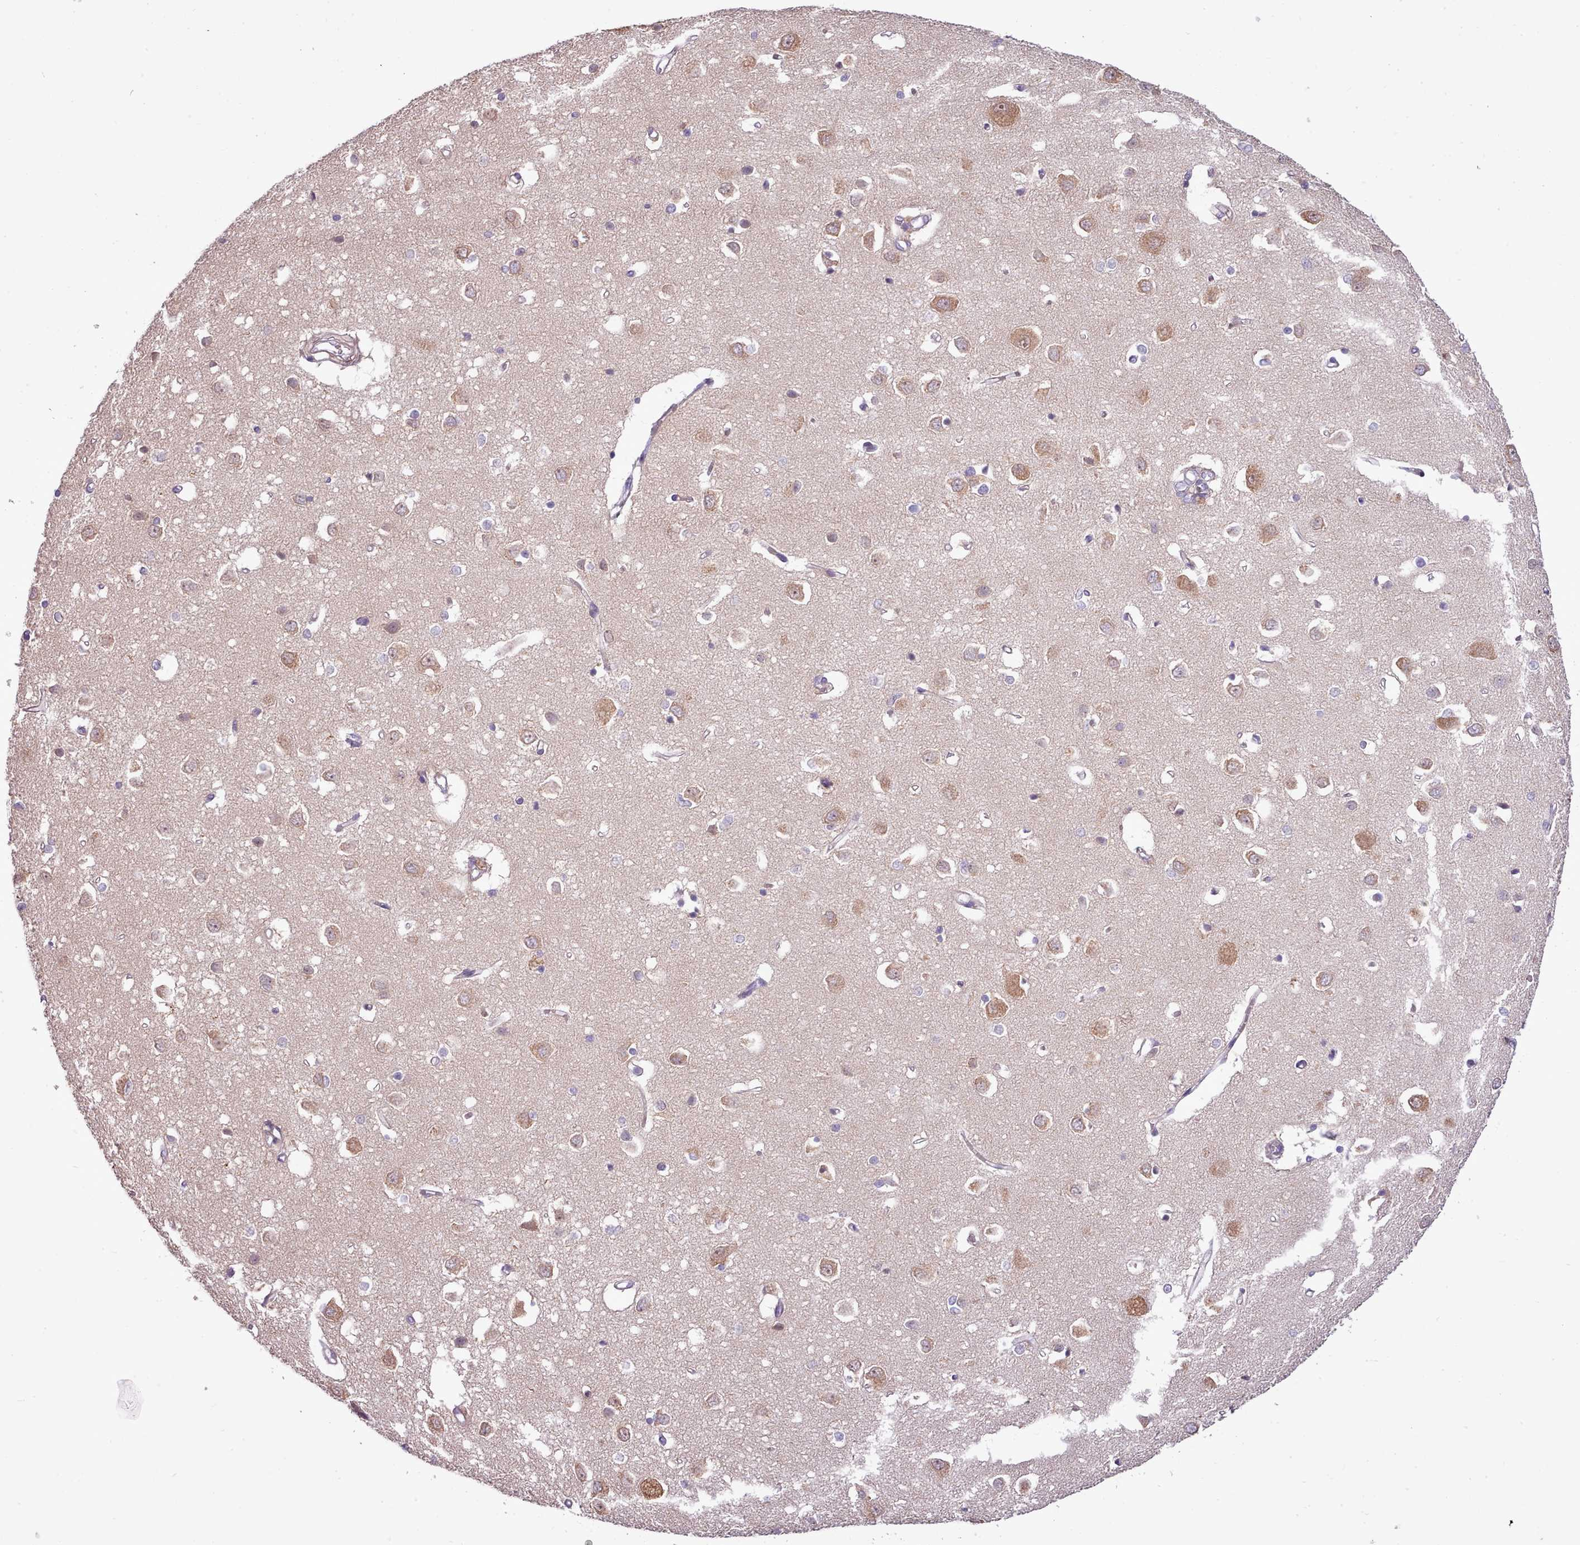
{"staining": {"intensity": "weak", "quantity": ">75%", "location": "cytoplasmic/membranous"}, "tissue": "cerebral cortex", "cell_type": "Endothelial cells", "image_type": "normal", "snomed": [{"axis": "morphology", "description": "Normal tissue, NOS"}, {"axis": "topography", "description": "Cerebral cortex"}], "caption": "Cerebral cortex stained for a protein shows weak cytoplasmic/membranous positivity in endothelial cells. (Stains: DAB in brown, nuclei in blue, Microscopy: brightfield microscopy at high magnification).", "gene": "SETX", "patient": {"sex": "female", "age": 64}}